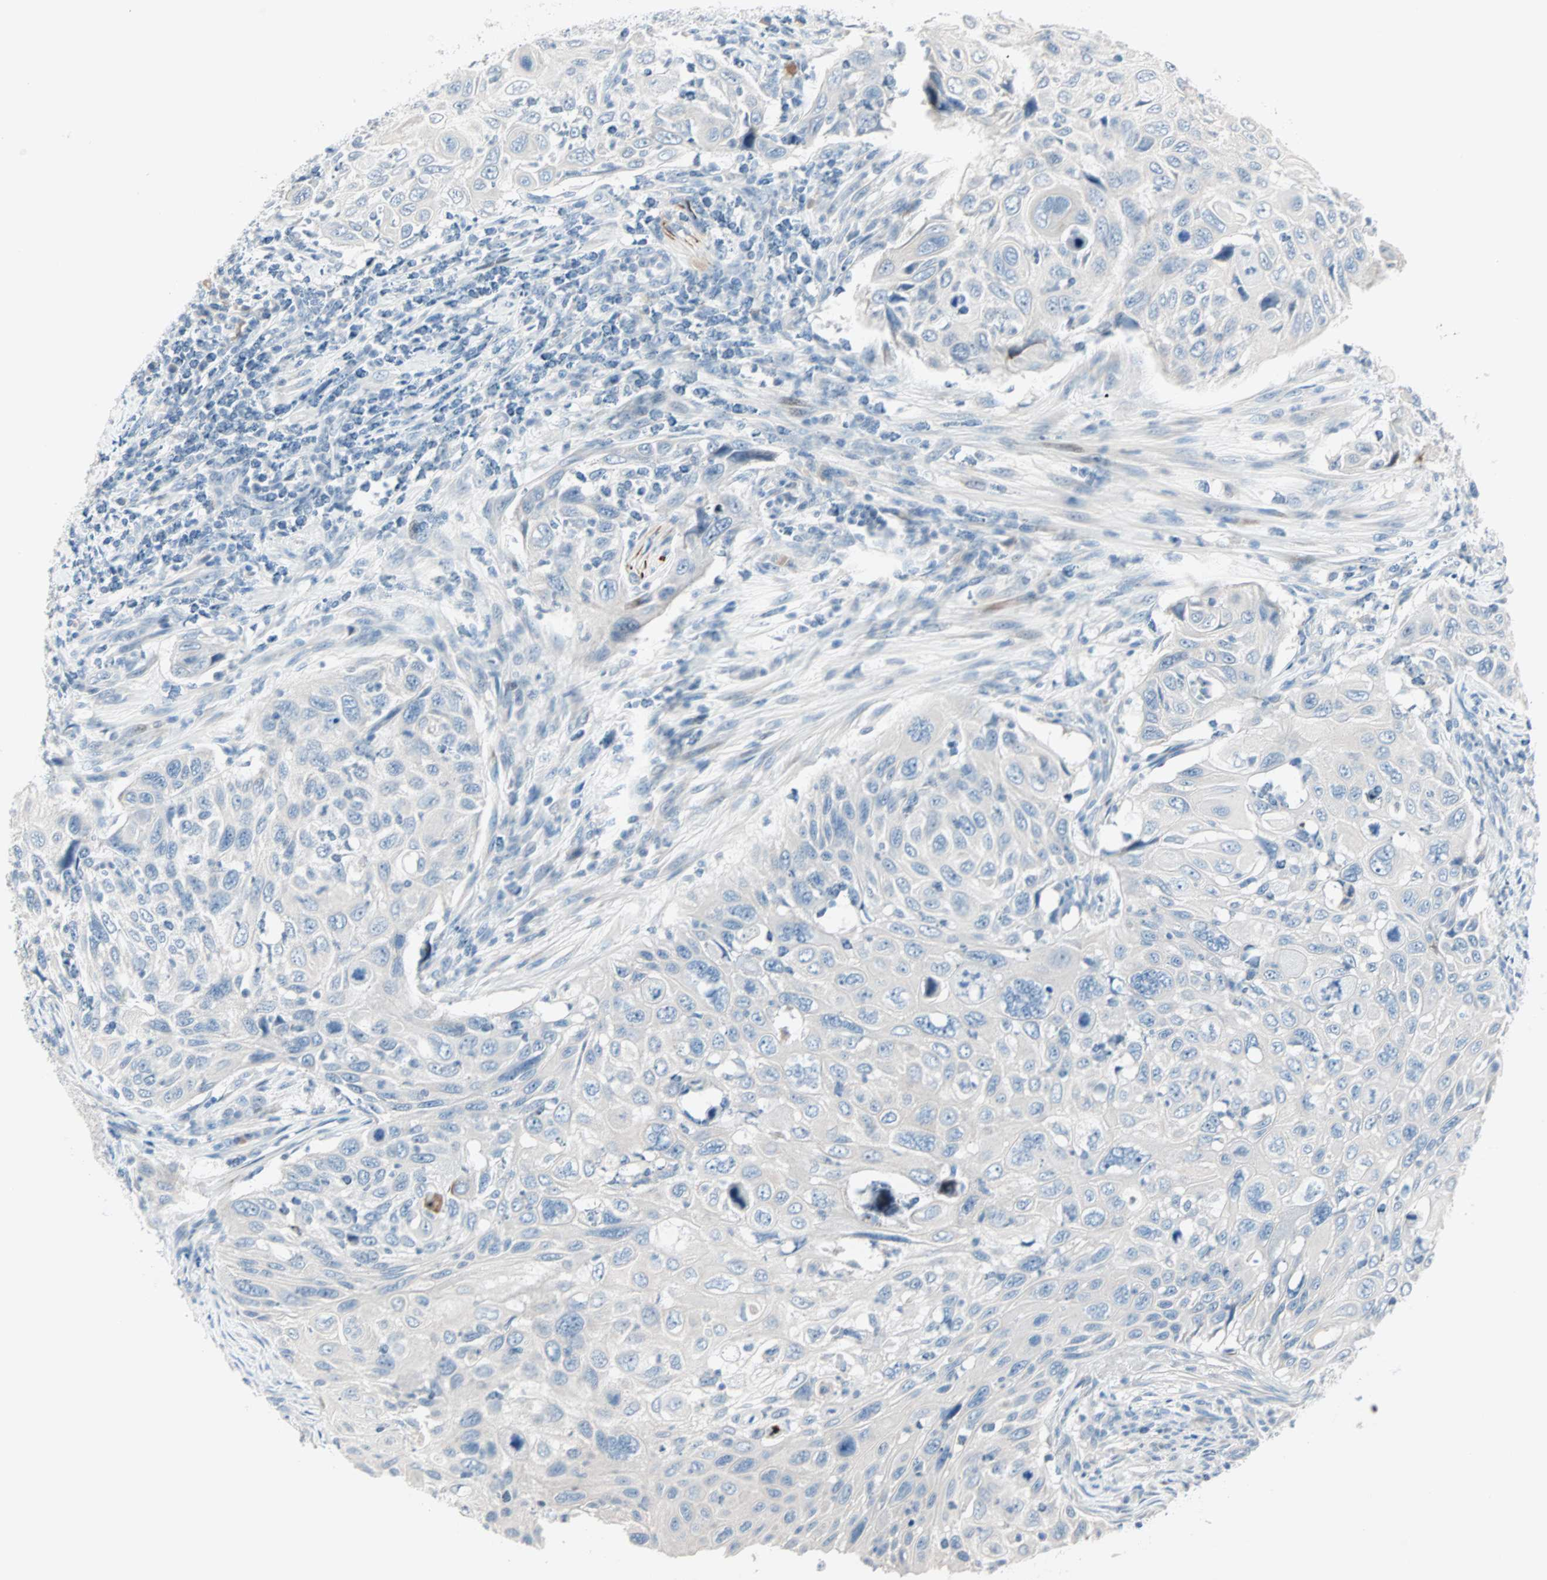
{"staining": {"intensity": "moderate", "quantity": "<25%", "location": "cytoplasmic/membranous"}, "tissue": "cervical cancer", "cell_type": "Tumor cells", "image_type": "cancer", "snomed": [{"axis": "morphology", "description": "Squamous cell carcinoma, NOS"}, {"axis": "topography", "description": "Cervix"}], "caption": "Immunohistochemical staining of human cervical cancer (squamous cell carcinoma) reveals low levels of moderate cytoplasmic/membranous protein staining in about <25% of tumor cells.", "gene": "NEFH", "patient": {"sex": "female", "age": 70}}